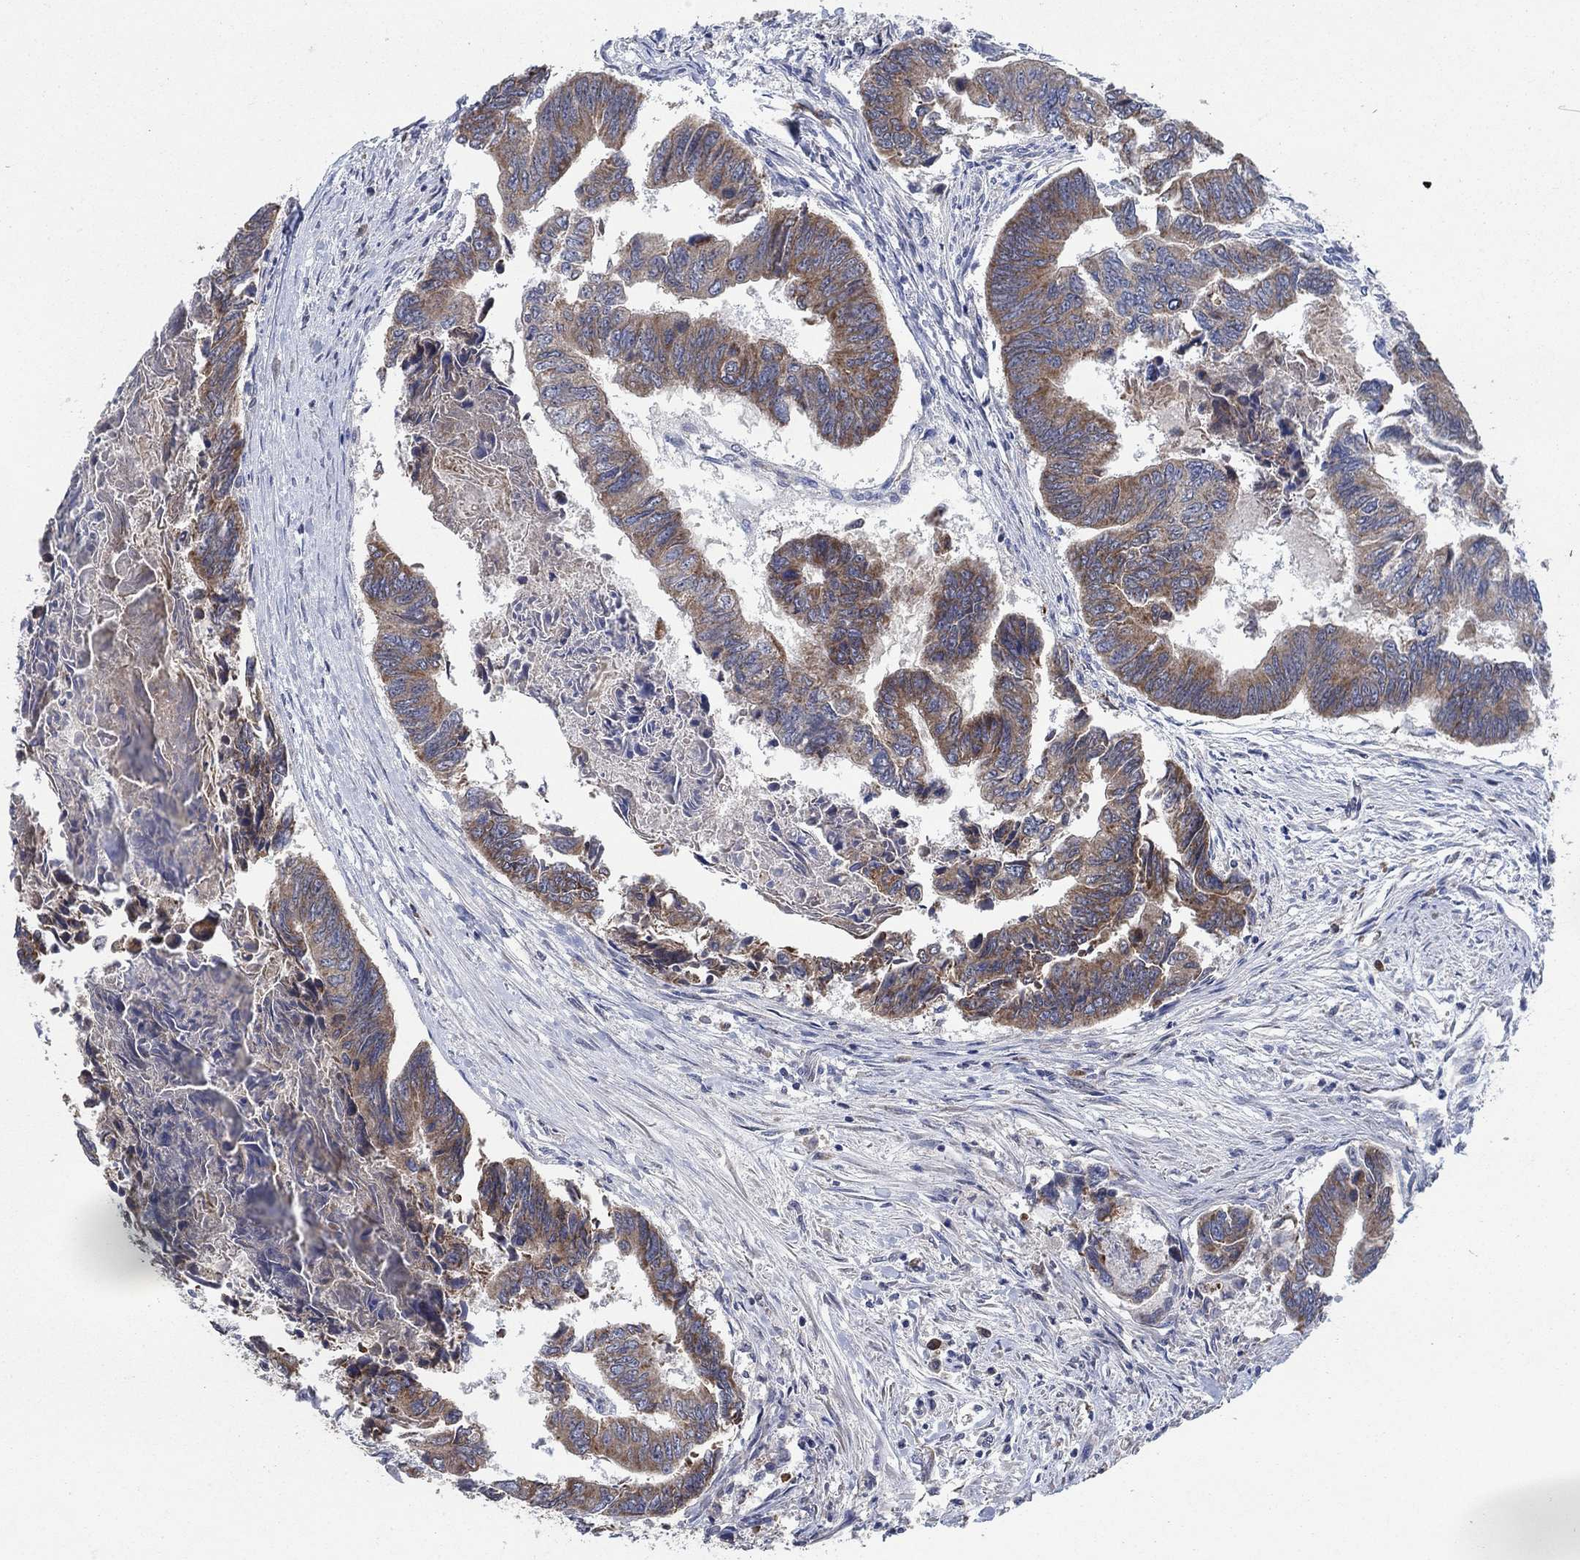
{"staining": {"intensity": "moderate", "quantity": "25%-75%", "location": "cytoplasmic/membranous"}, "tissue": "colorectal cancer", "cell_type": "Tumor cells", "image_type": "cancer", "snomed": [{"axis": "morphology", "description": "Adenocarcinoma, NOS"}, {"axis": "topography", "description": "Colon"}], "caption": "A brown stain labels moderate cytoplasmic/membranous staining of a protein in human colorectal cancer tumor cells.", "gene": "HID1", "patient": {"sex": "female", "age": 65}}